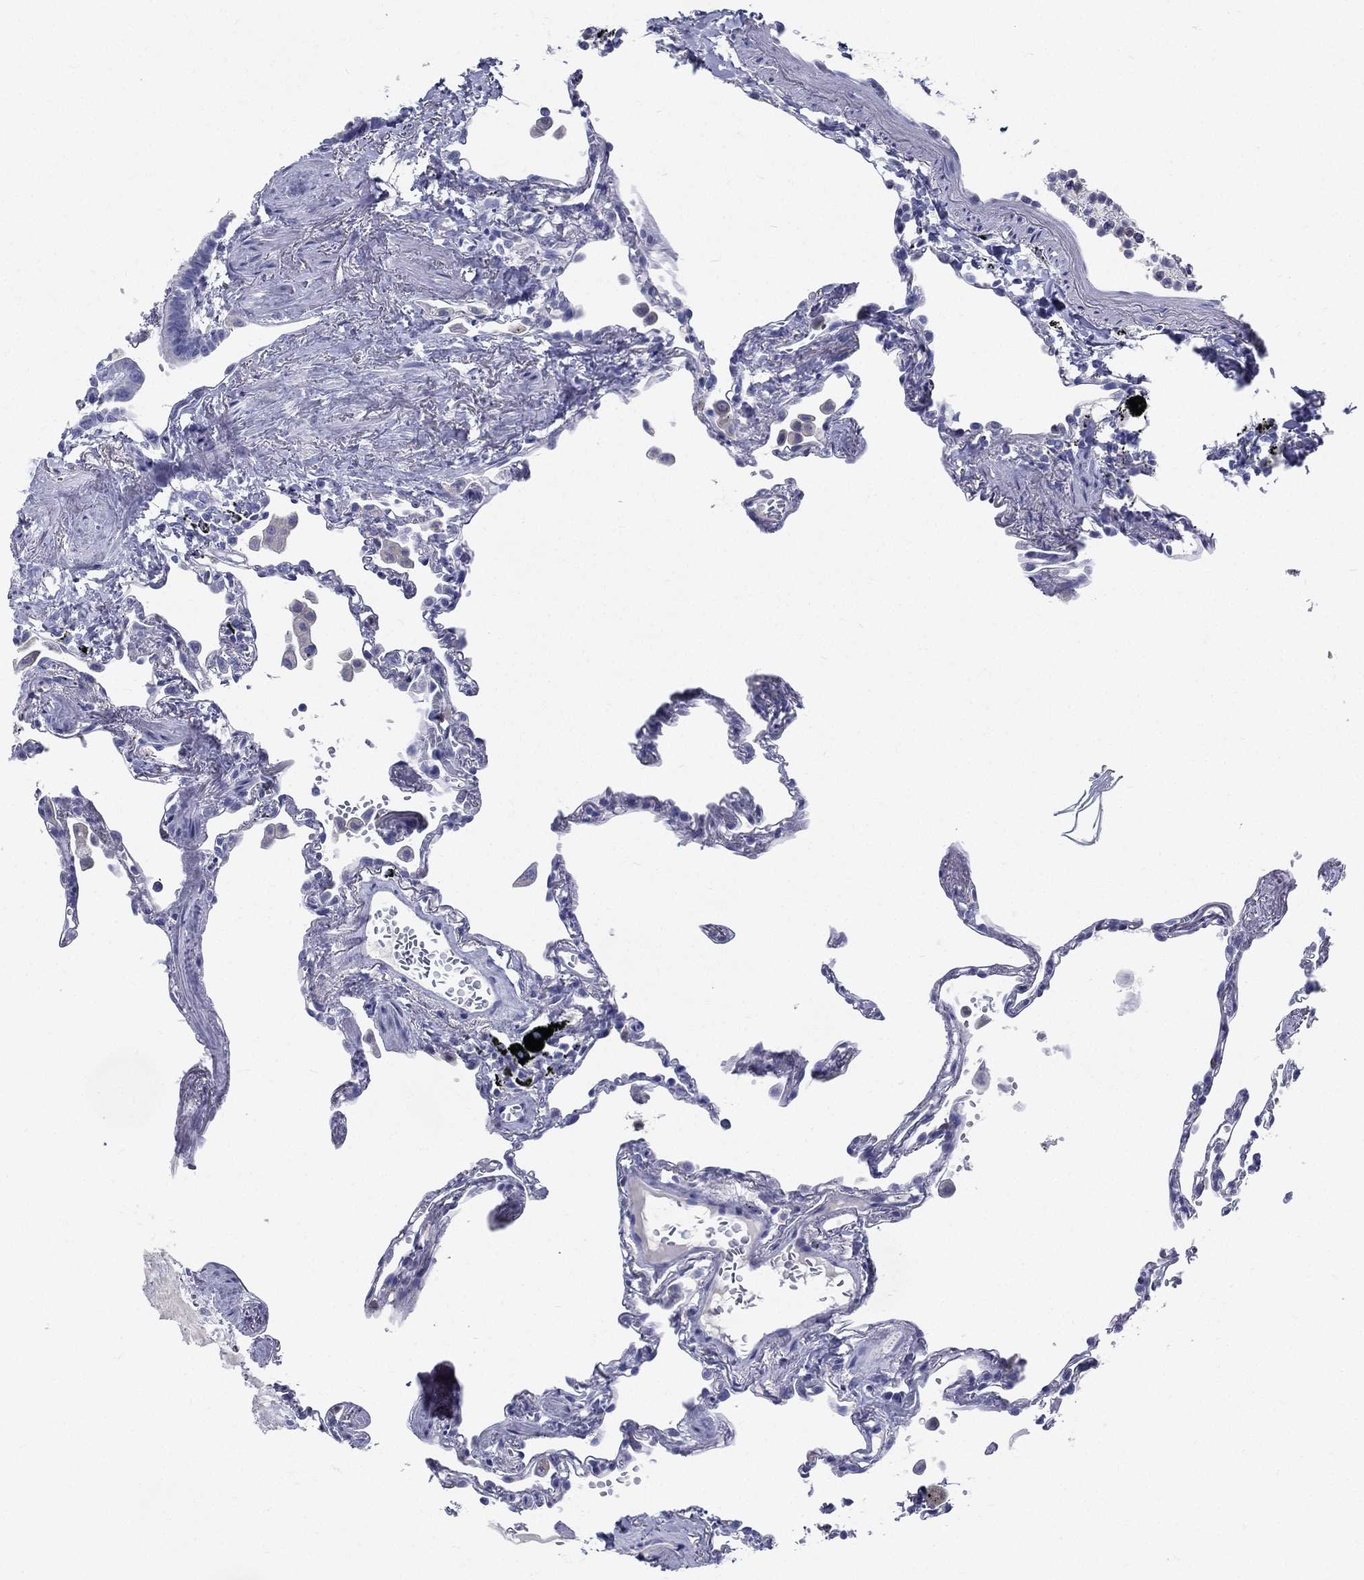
{"staining": {"intensity": "negative", "quantity": "none", "location": "none"}, "tissue": "lung", "cell_type": "Alveolar cells", "image_type": "normal", "snomed": [{"axis": "morphology", "description": "Normal tissue, NOS"}, {"axis": "topography", "description": "Lung"}], "caption": "IHC image of unremarkable lung: human lung stained with DAB exhibits no significant protein expression in alveolar cells. (Brightfield microscopy of DAB (3,3'-diaminobenzidine) immunohistochemistry (IHC) at high magnification).", "gene": "DEFB121", "patient": {"sex": "male", "age": 78}}